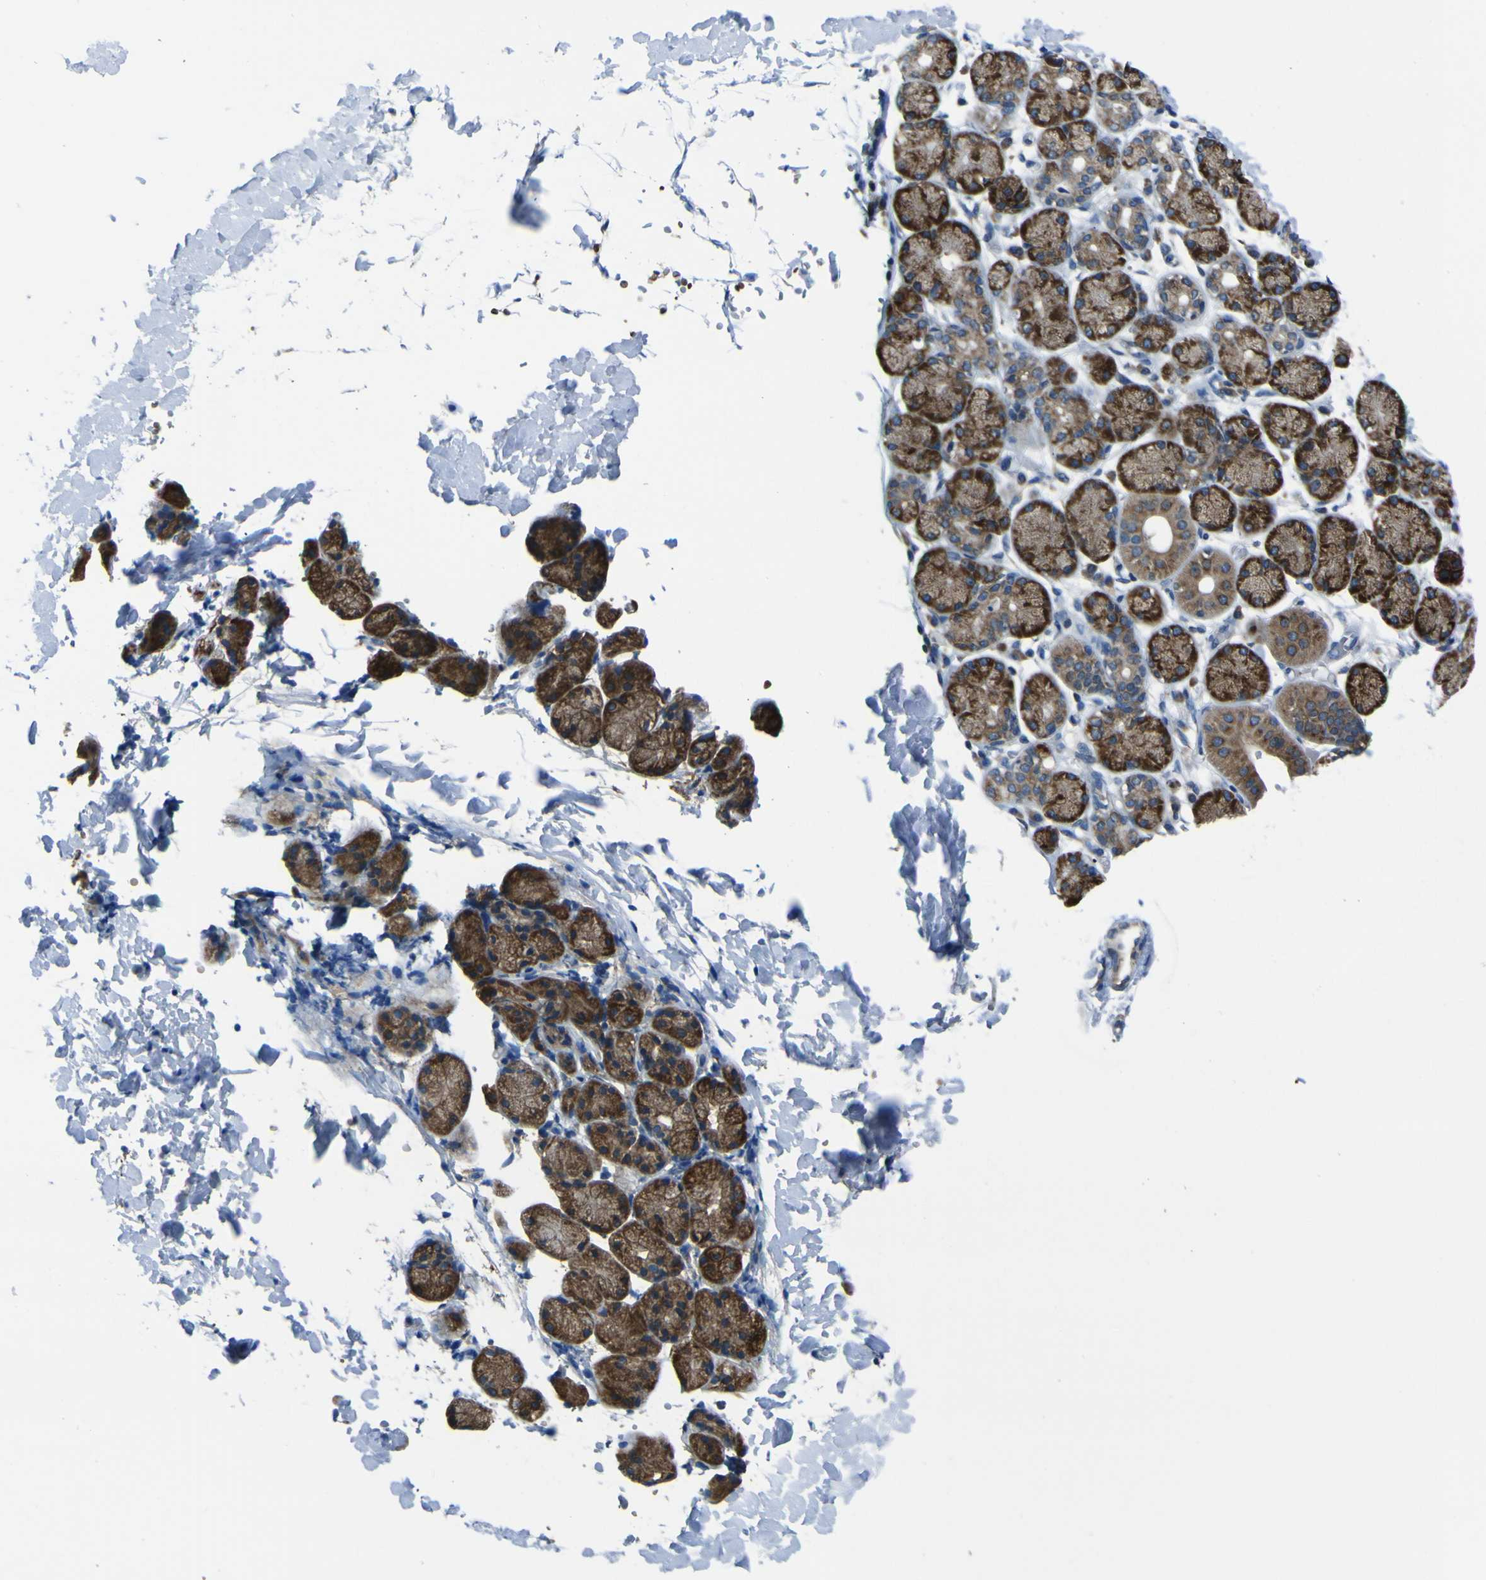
{"staining": {"intensity": "strong", "quantity": ">75%", "location": "cytoplasmic/membranous"}, "tissue": "salivary gland", "cell_type": "Glandular cells", "image_type": "normal", "snomed": [{"axis": "morphology", "description": "Normal tissue, NOS"}, {"axis": "topography", "description": "Salivary gland"}], "caption": "Salivary gland stained with a brown dye reveals strong cytoplasmic/membranous positive staining in approximately >75% of glandular cells.", "gene": "STIM1", "patient": {"sex": "female", "age": 24}}